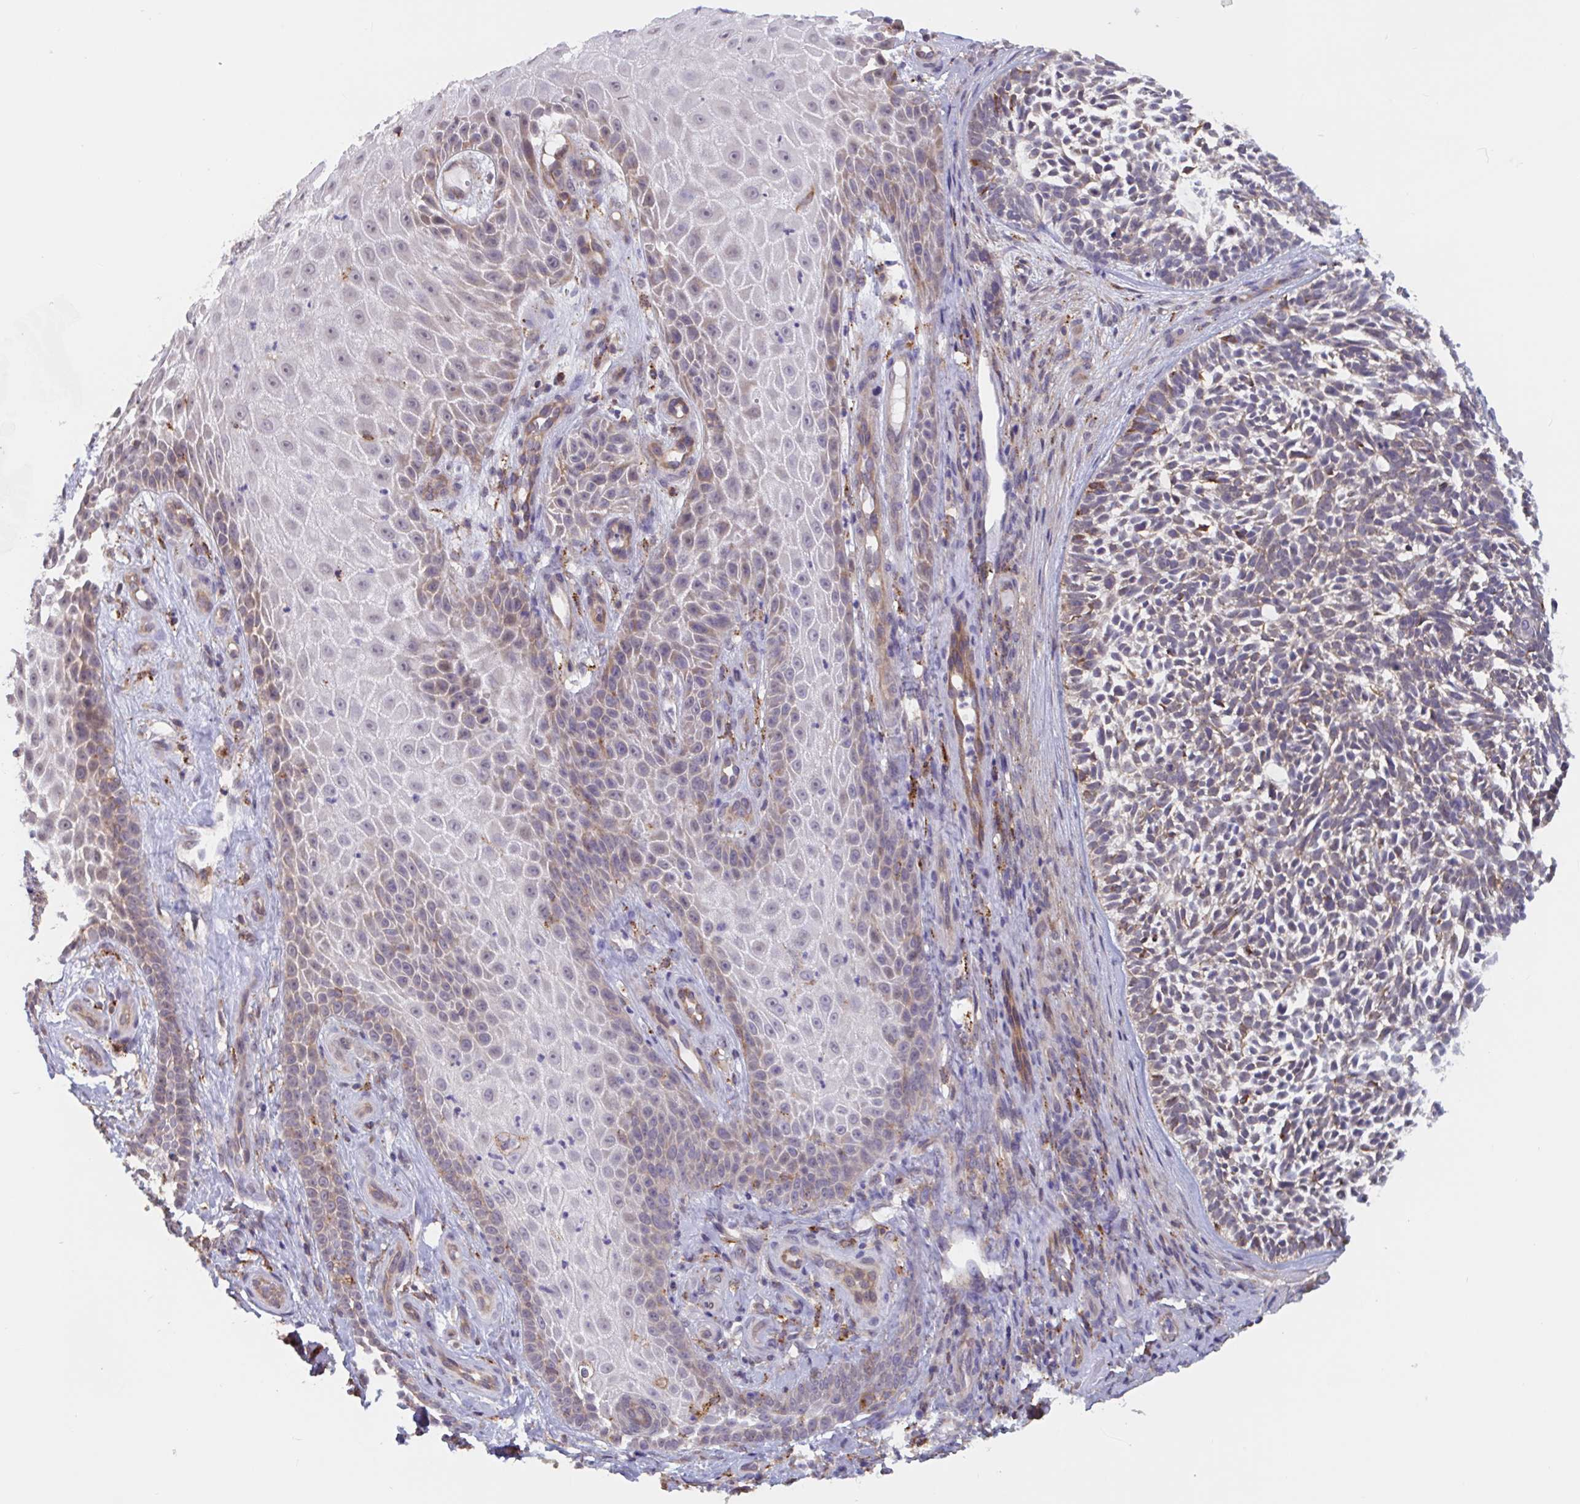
{"staining": {"intensity": "weak", "quantity": "<25%", "location": "cytoplasmic/membranous"}, "tissue": "skin cancer", "cell_type": "Tumor cells", "image_type": "cancer", "snomed": [{"axis": "morphology", "description": "Basal cell carcinoma"}, {"axis": "topography", "description": "Skin"}, {"axis": "topography", "description": "Skin, foot"}], "caption": "This is an immunohistochemistry (IHC) histopathology image of human skin cancer. There is no expression in tumor cells.", "gene": "SNX8", "patient": {"sex": "female", "age": 77}}